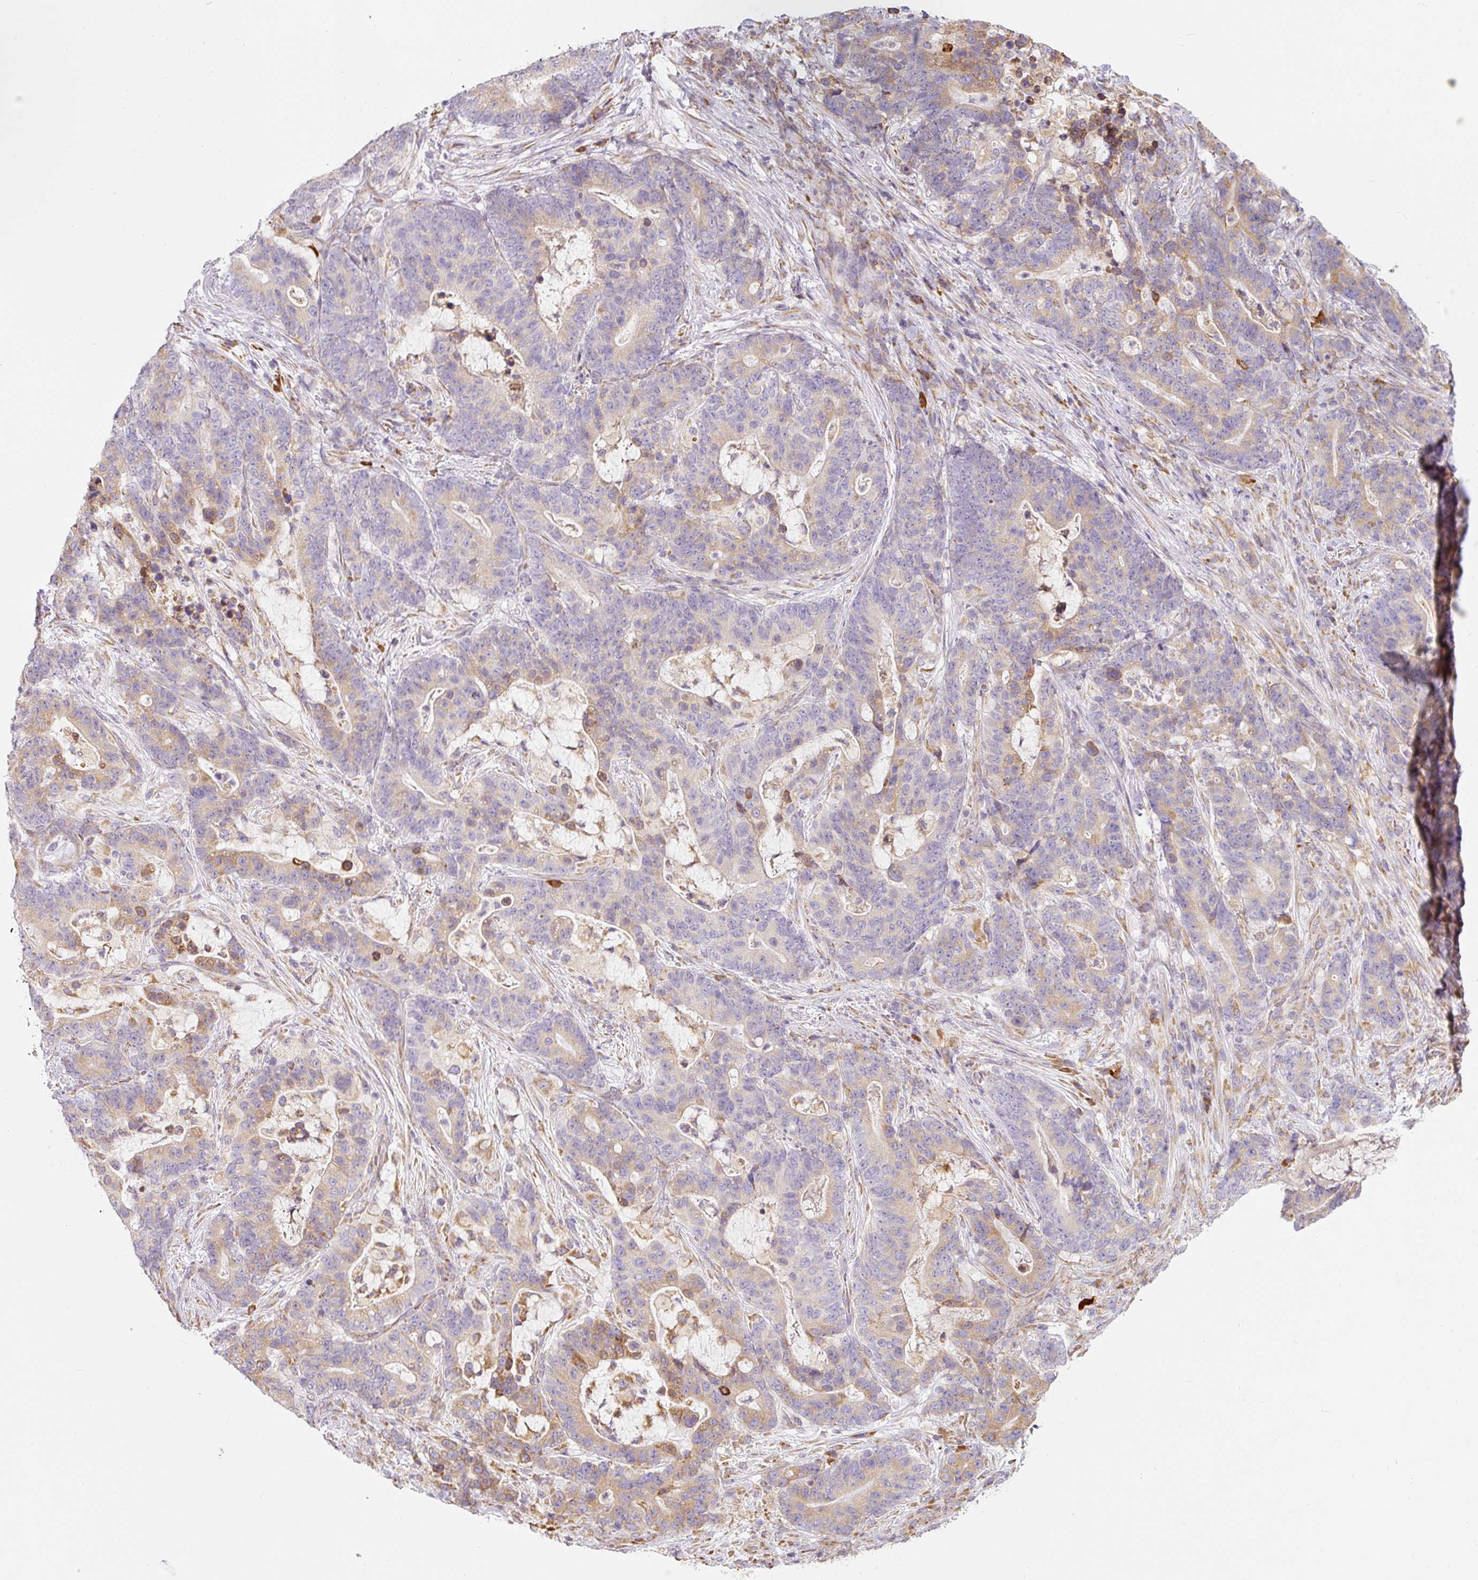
{"staining": {"intensity": "weak", "quantity": "25%-75%", "location": "cytoplasmic/membranous"}, "tissue": "stomach cancer", "cell_type": "Tumor cells", "image_type": "cancer", "snomed": [{"axis": "morphology", "description": "Normal tissue, NOS"}, {"axis": "morphology", "description": "Adenocarcinoma, NOS"}, {"axis": "topography", "description": "Stomach"}], "caption": "Immunohistochemical staining of human stomach cancer (adenocarcinoma) reveals low levels of weak cytoplasmic/membranous positivity in approximately 25%-75% of tumor cells.", "gene": "MORN4", "patient": {"sex": "female", "age": 64}}